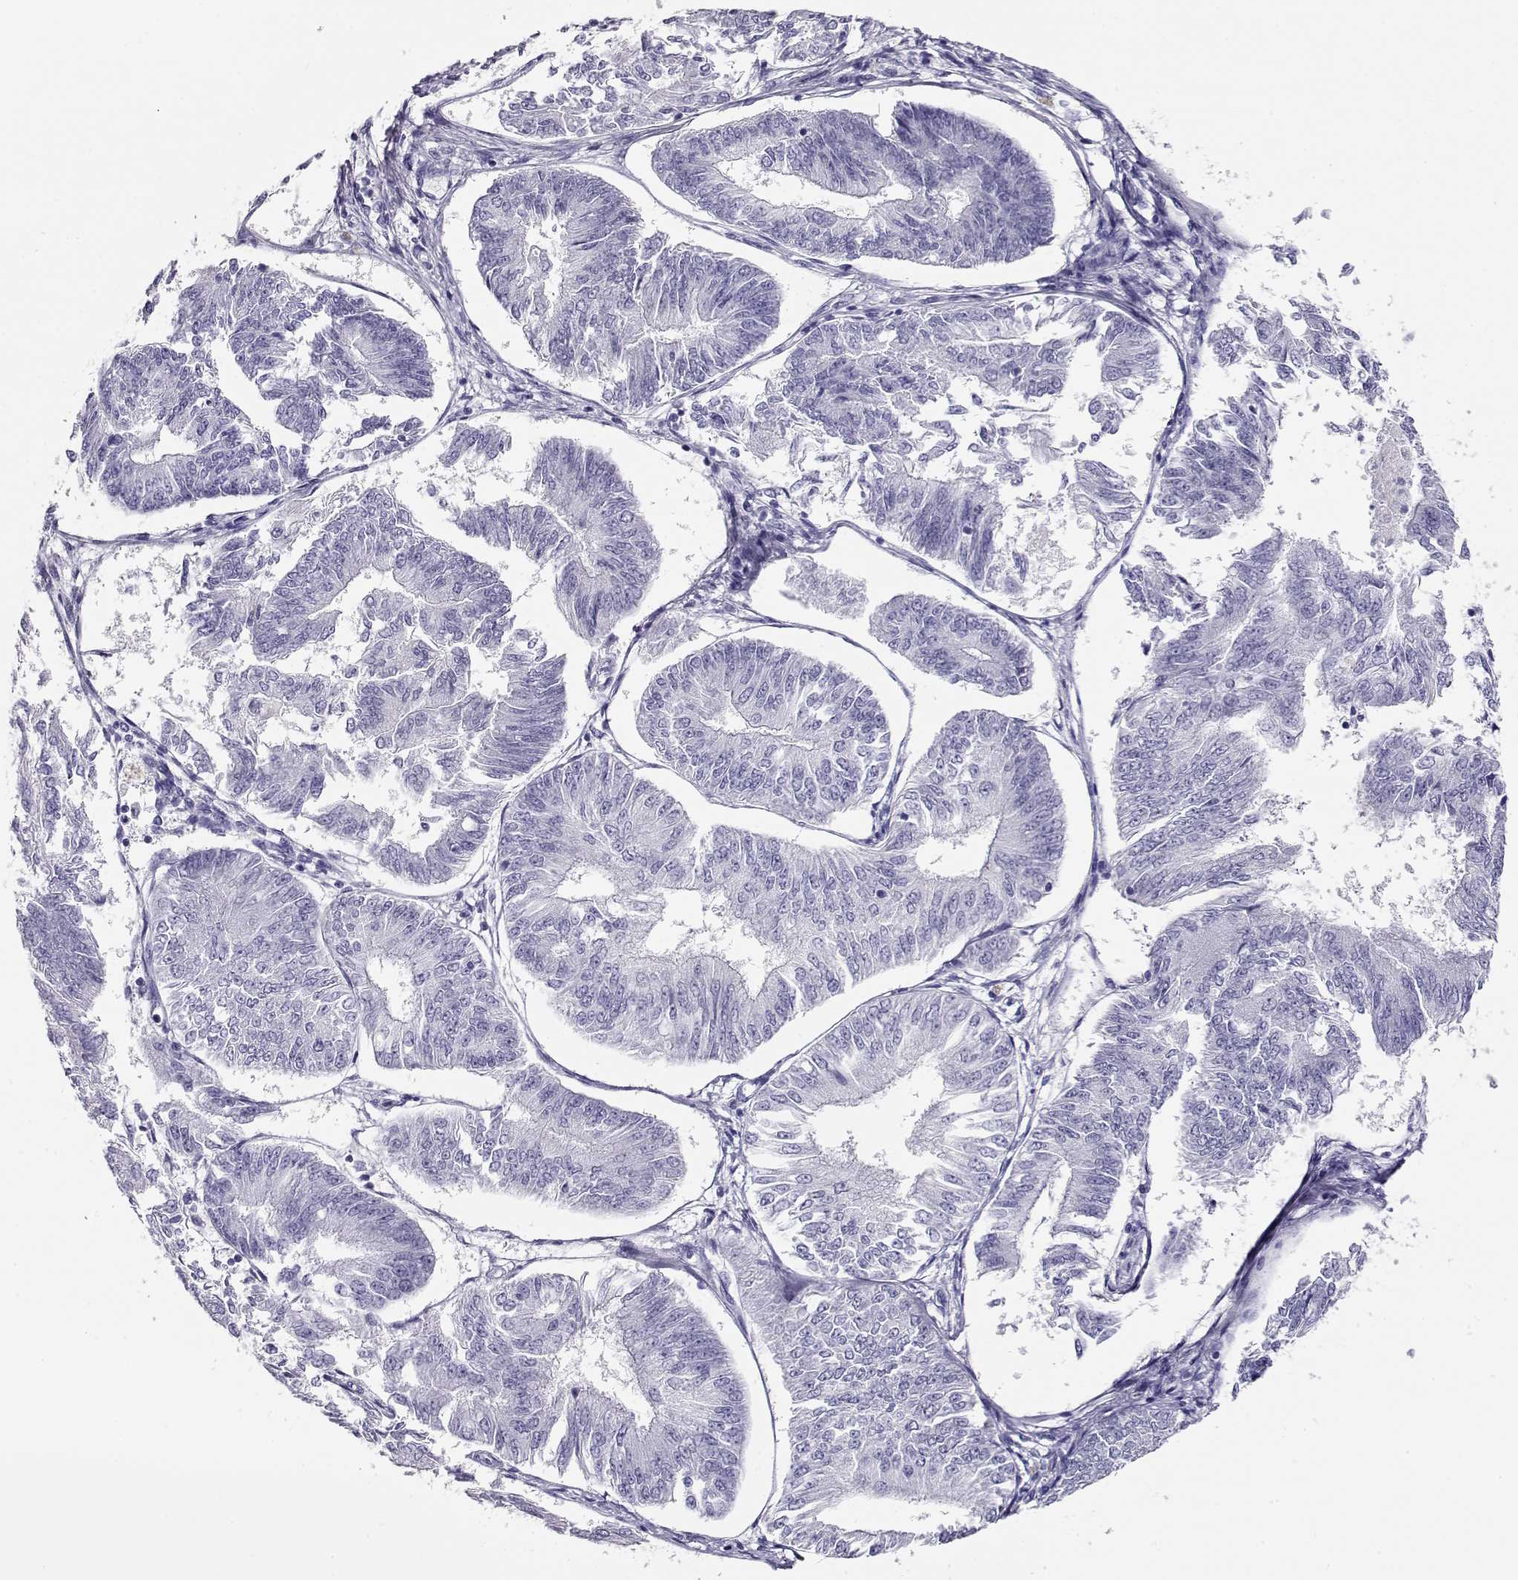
{"staining": {"intensity": "negative", "quantity": "none", "location": "none"}, "tissue": "endometrial cancer", "cell_type": "Tumor cells", "image_type": "cancer", "snomed": [{"axis": "morphology", "description": "Adenocarcinoma, NOS"}, {"axis": "topography", "description": "Endometrium"}], "caption": "Endometrial cancer was stained to show a protein in brown. There is no significant staining in tumor cells.", "gene": "CRX", "patient": {"sex": "female", "age": 58}}